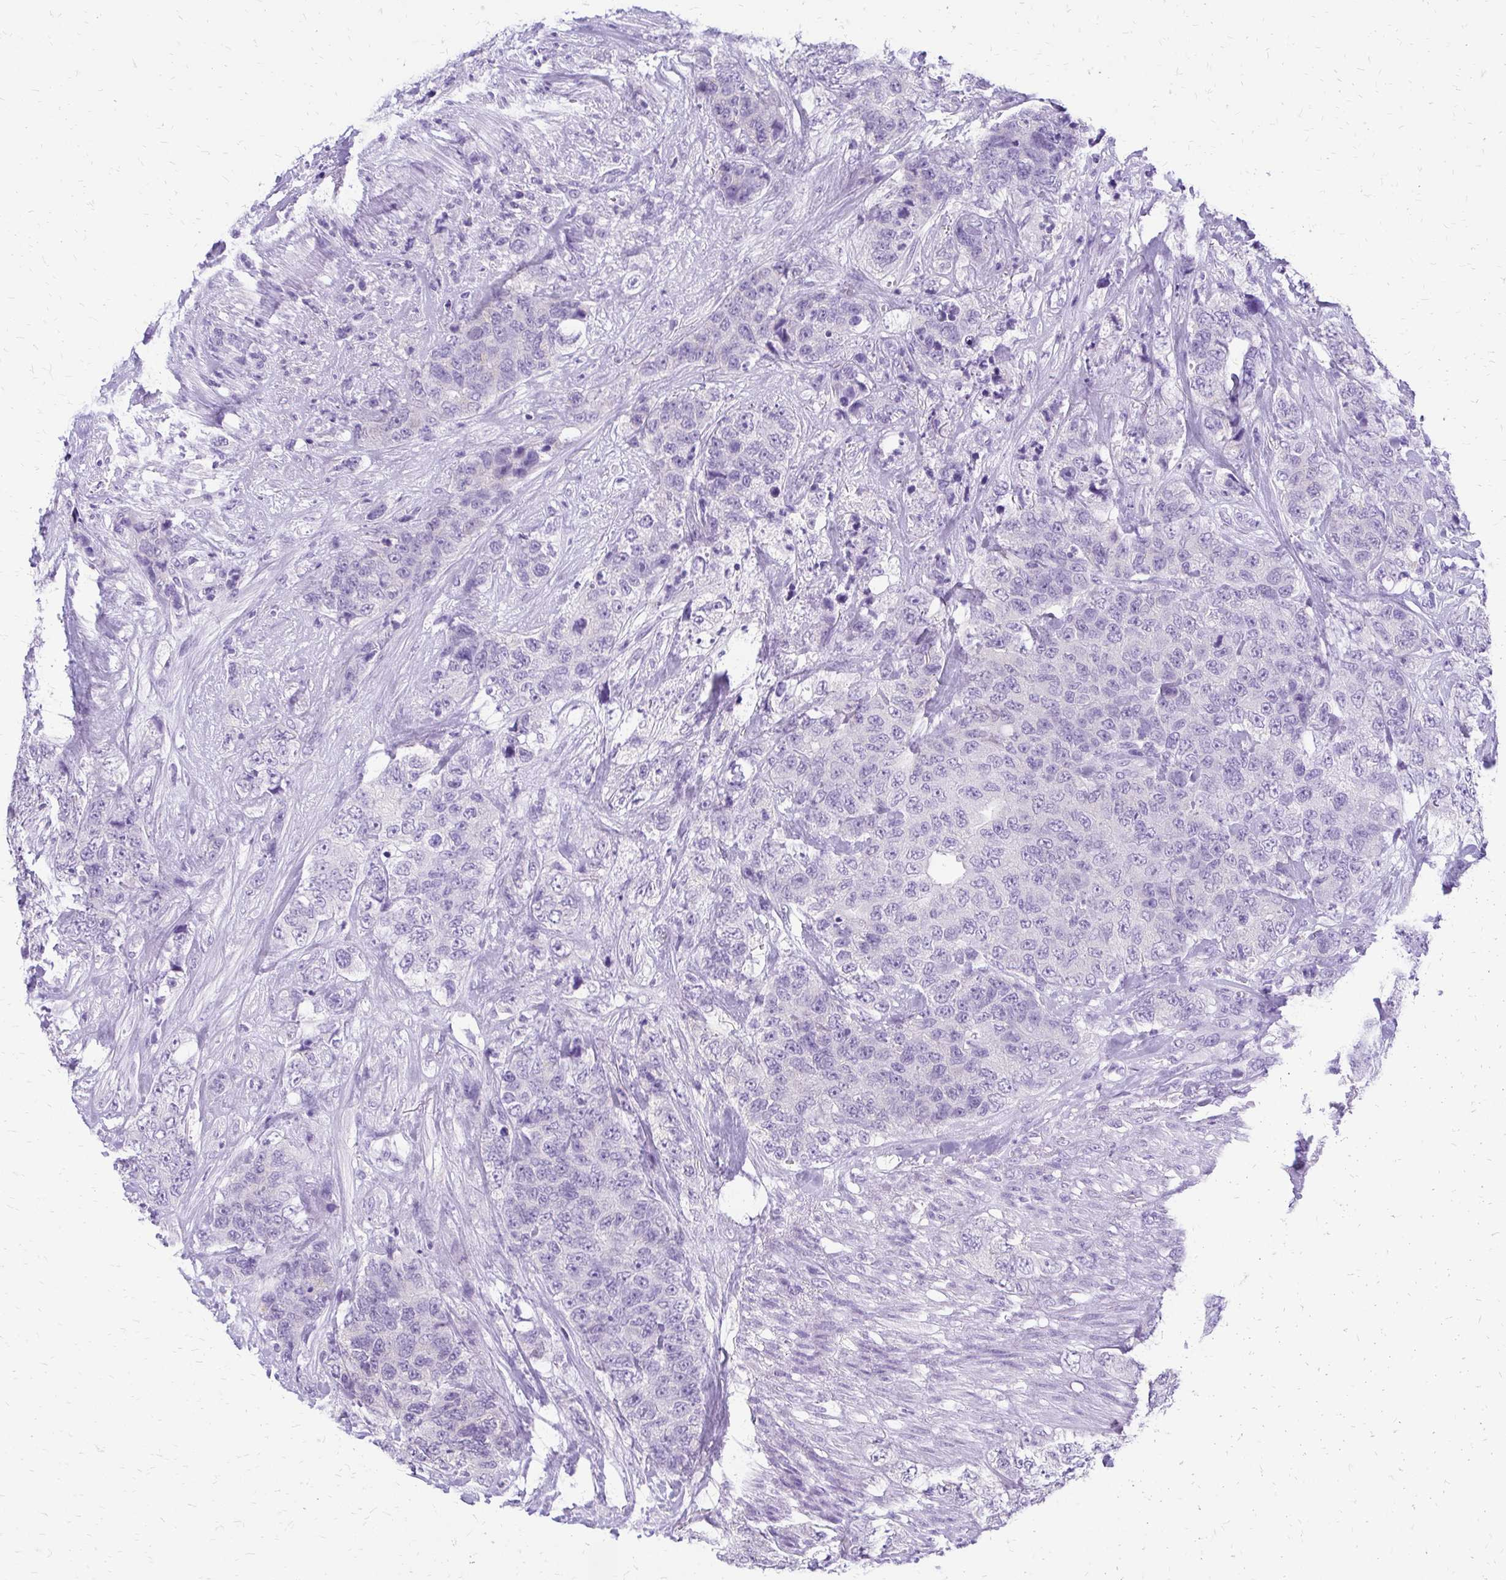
{"staining": {"intensity": "negative", "quantity": "none", "location": "none"}, "tissue": "urothelial cancer", "cell_type": "Tumor cells", "image_type": "cancer", "snomed": [{"axis": "morphology", "description": "Urothelial carcinoma, High grade"}, {"axis": "topography", "description": "Urinary bladder"}], "caption": "Photomicrograph shows no significant protein expression in tumor cells of urothelial cancer. (DAB IHC visualized using brightfield microscopy, high magnification).", "gene": "SLC32A1", "patient": {"sex": "female", "age": 78}}